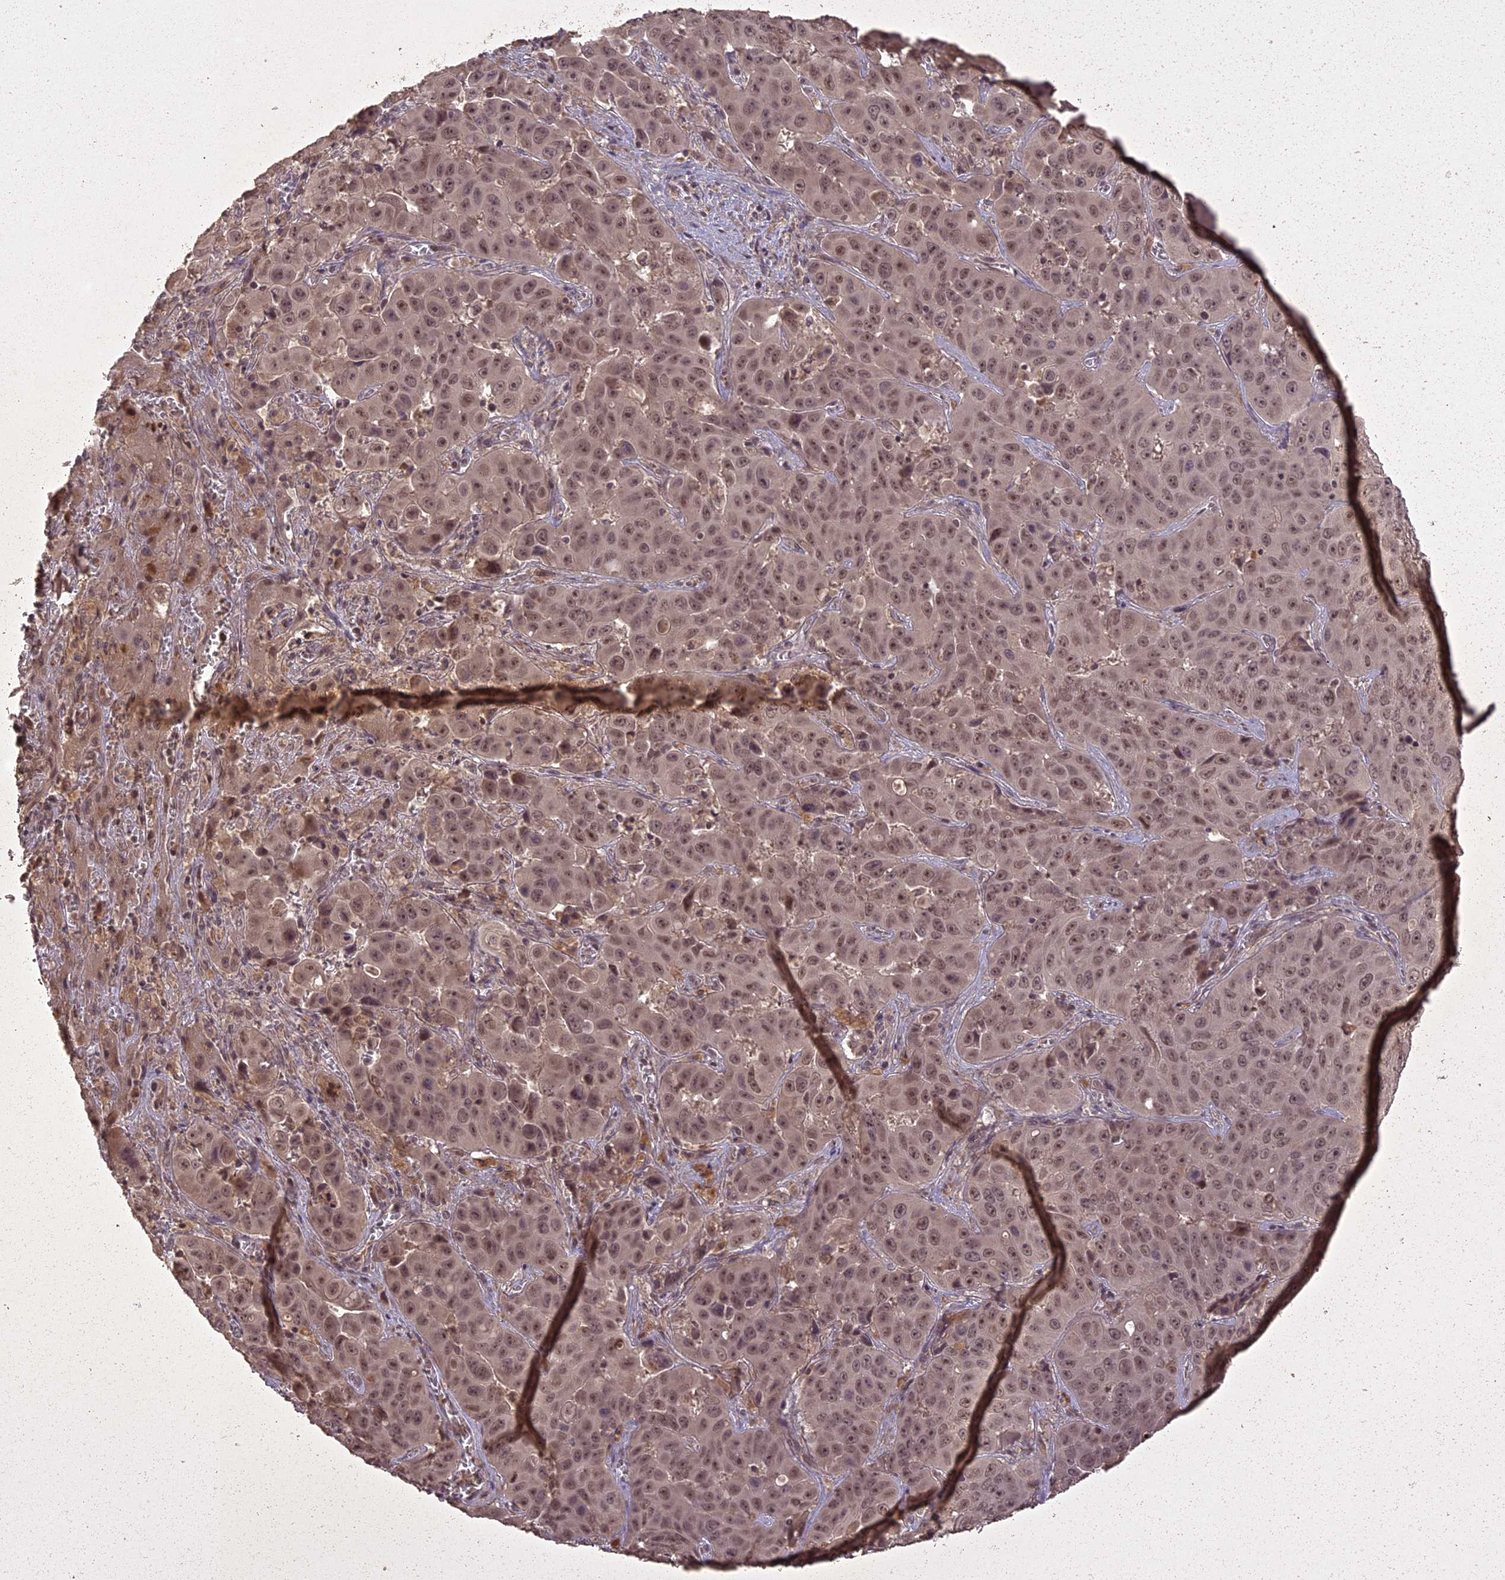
{"staining": {"intensity": "moderate", "quantity": ">75%", "location": "nuclear"}, "tissue": "liver cancer", "cell_type": "Tumor cells", "image_type": "cancer", "snomed": [{"axis": "morphology", "description": "Cholangiocarcinoma"}, {"axis": "topography", "description": "Liver"}], "caption": "A brown stain highlights moderate nuclear positivity of a protein in liver cancer (cholangiocarcinoma) tumor cells.", "gene": "LIN37", "patient": {"sex": "female", "age": 52}}